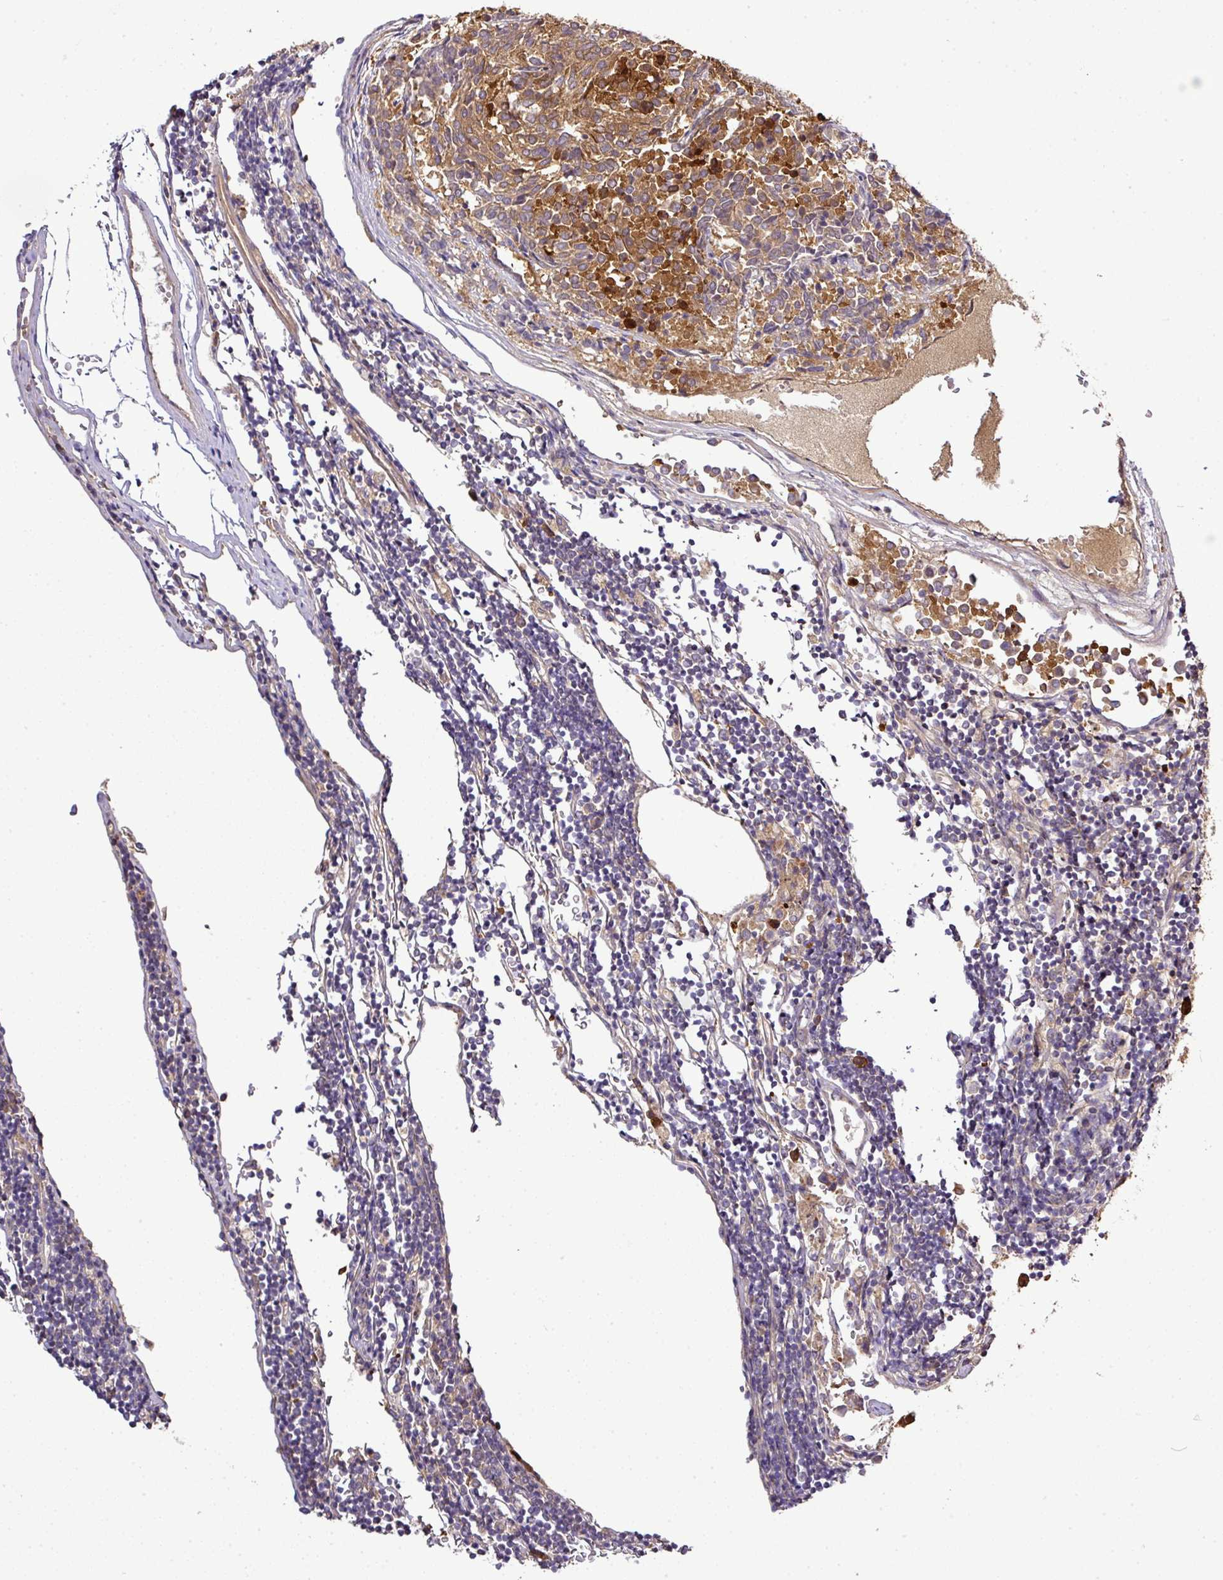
{"staining": {"intensity": "moderate", "quantity": "25%-75%", "location": "cytoplasmic/membranous"}, "tissue": "carcinoid", "cell_type": "Tumor cells", "image_type": "cancer", "snomed": [{"axis": "morphology", "description": "Carcinoid, malignant, NOS"}, {"axis": "topography", "description": "Pancreas"}], "caption": "Immunohistochemical staining of carcinoid demonstrates moderate cytoplasmic/membranous protein expression in approximately 25%-75% of tumor cells.", "gene": "TMEM107", "patient": {"sex": "female", "age": 54}}